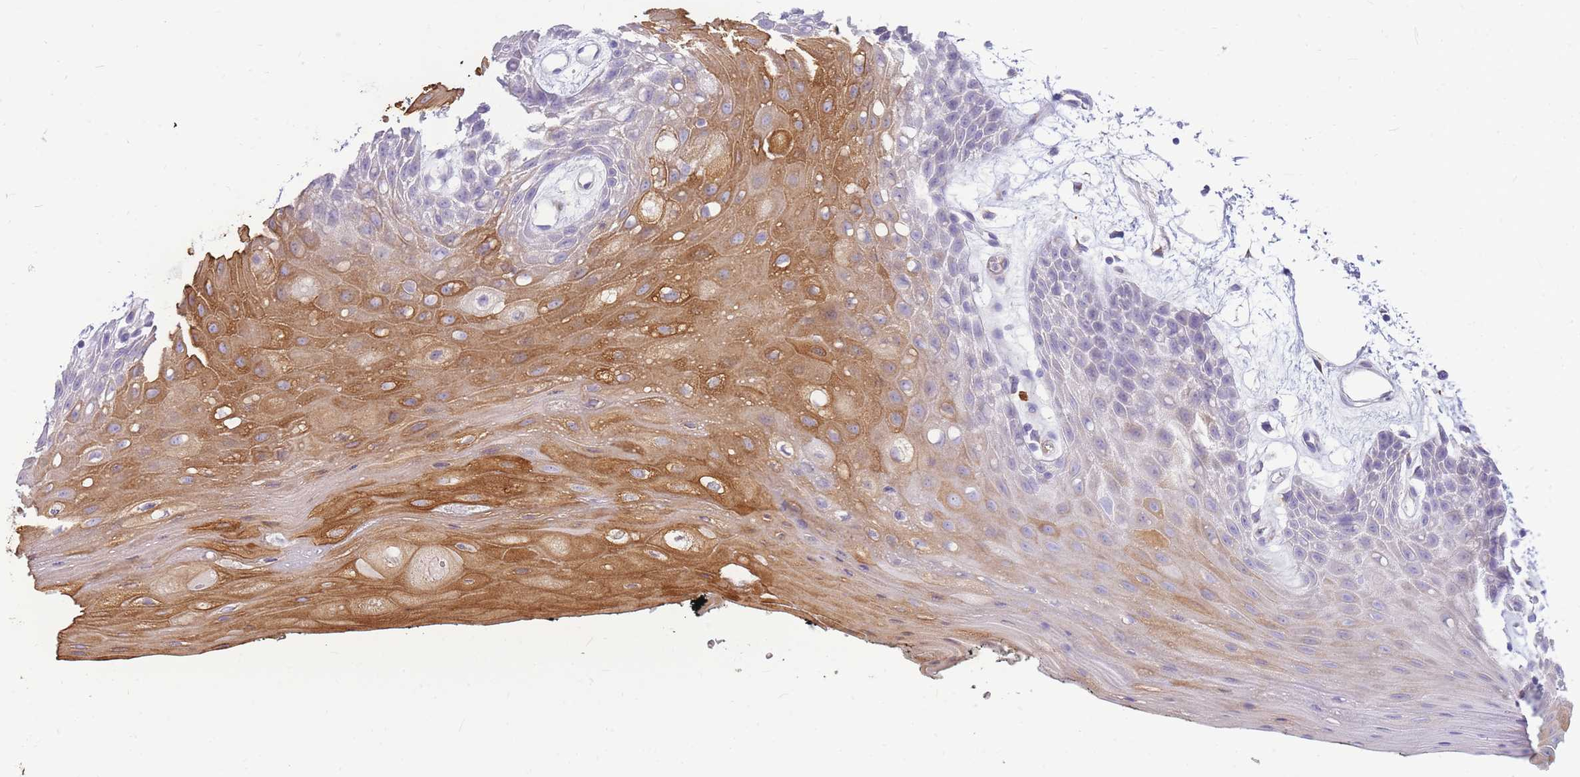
{"staining": {"intensity": "strong", "quantity": "25%-75%", "location": "cytoplasmic/membranous"}, "tissue": "oral mucosa", "cell_type": "Squamous epithelial cells", "image_type": "normal", "snomed": [{"axis": "morphology", "description": "Normal tissue, NOS"}, {"axis": "topography", "description": "Oral tissue"}, {"axis": "topography", "description": "Tounge, NOS"}], "caption": "Immunohistochemistry (DAB (3,3'-diaminobenzidine)) staining of unremarkable oral mucosa demonstrates strong cytoplasmic/membranous protein positivity in about 25%-75% of squamous epithelial cells. (Stains: DAB in brown, nuclei in blue, Microscopy: brightfield microscopy at high magnification).", "gene": "TPSAB1", "patient": {"sex": "female", "age": 59}}